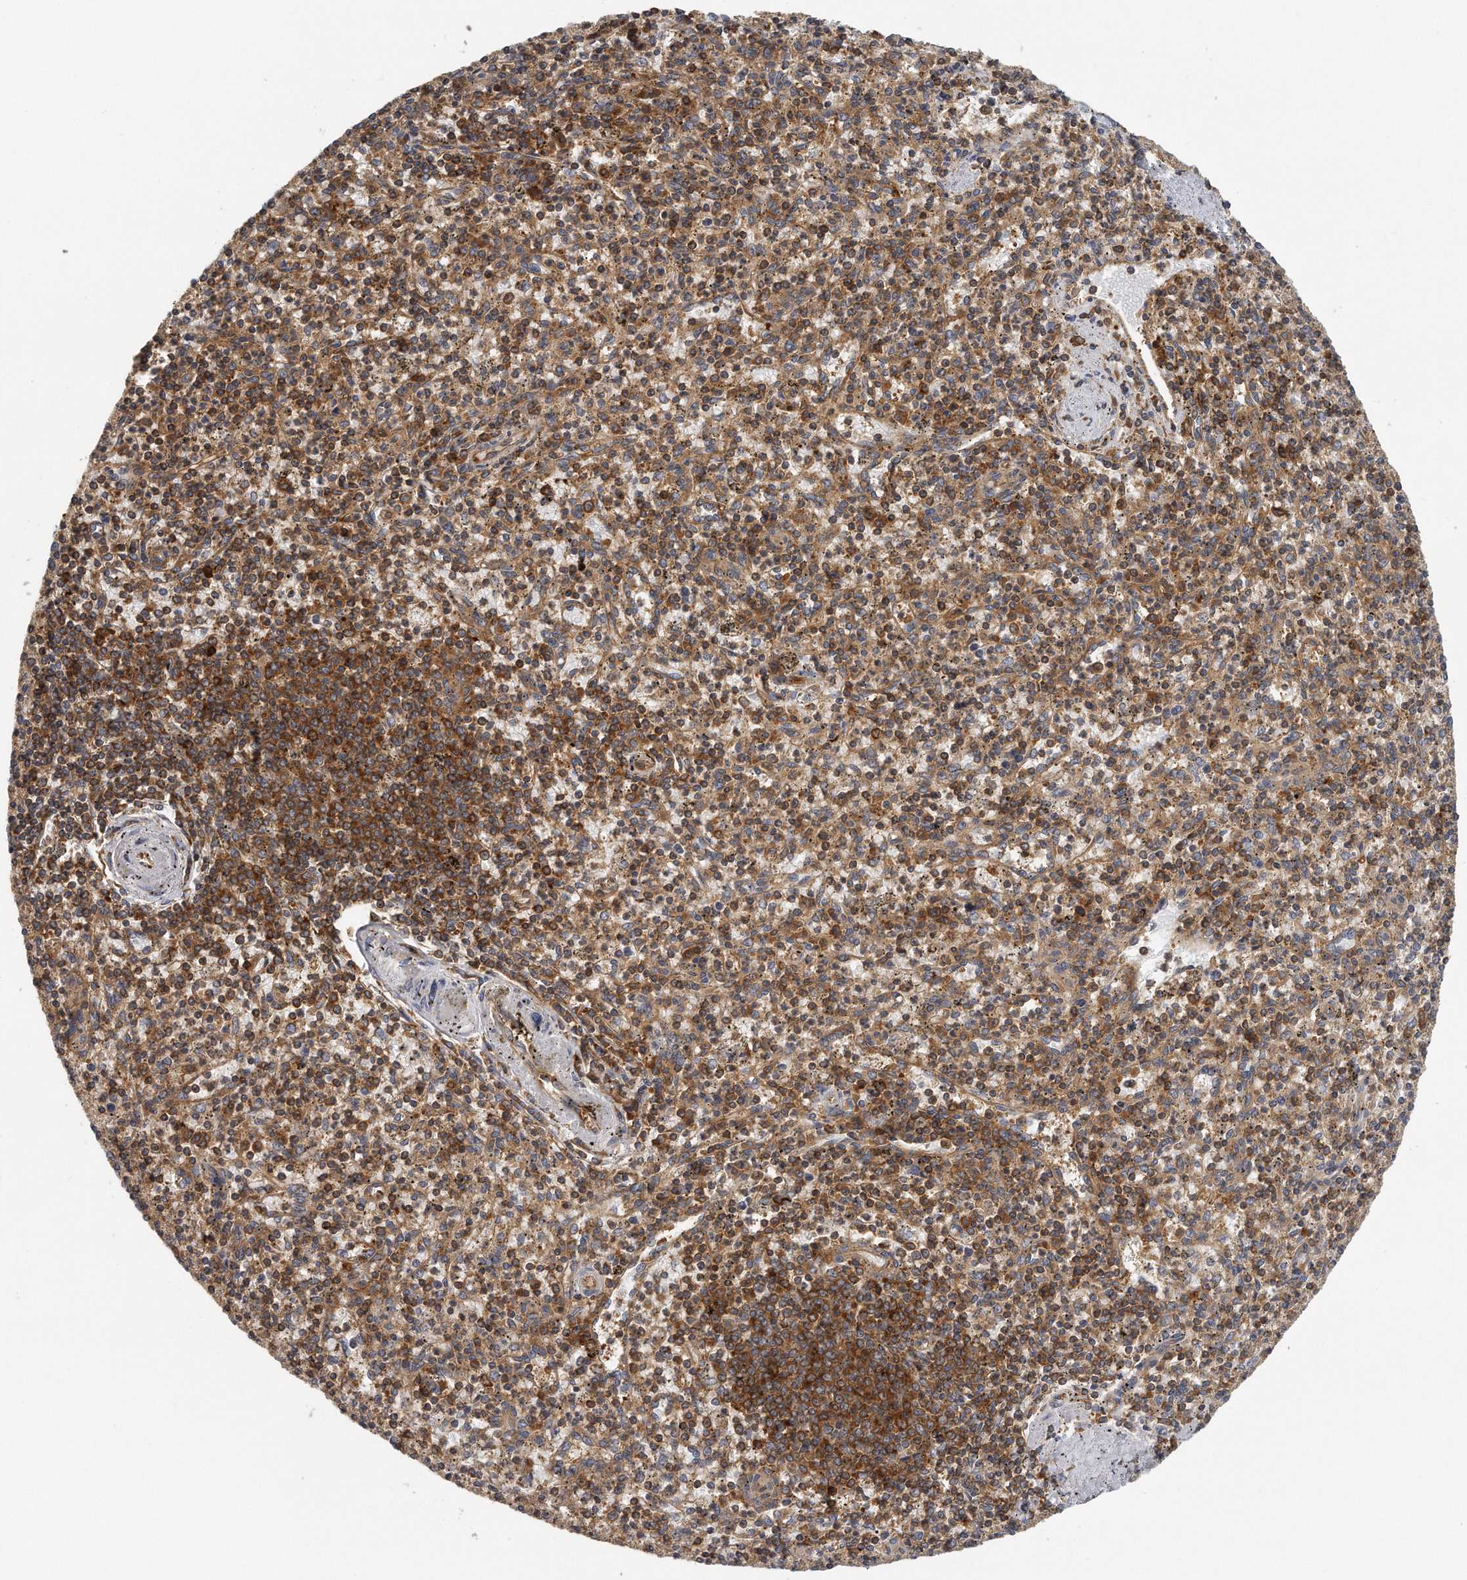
{"staining": {"intensity": "strong", "quantity": "25%-75%", "location": "cytoplasmic/membranous"}, "tissue": "spleen", "cell_type": "Cells in red pulp", "image_type": "normal", "snomed": [{"axis": "morphology", "description": "Normal tissue, NOS"}, {"axis": "topography", "description": "Spleen"}], "caption": "A high-resolution histopathology image shows immunohistochemistry staining of benign spleen, which demonstrates strong cytoplasmic/membranous expression in about 25%-75% of cells in red pulp.", "gene": "EIF3I", "patient": {"sex": "male", "age": 72}}